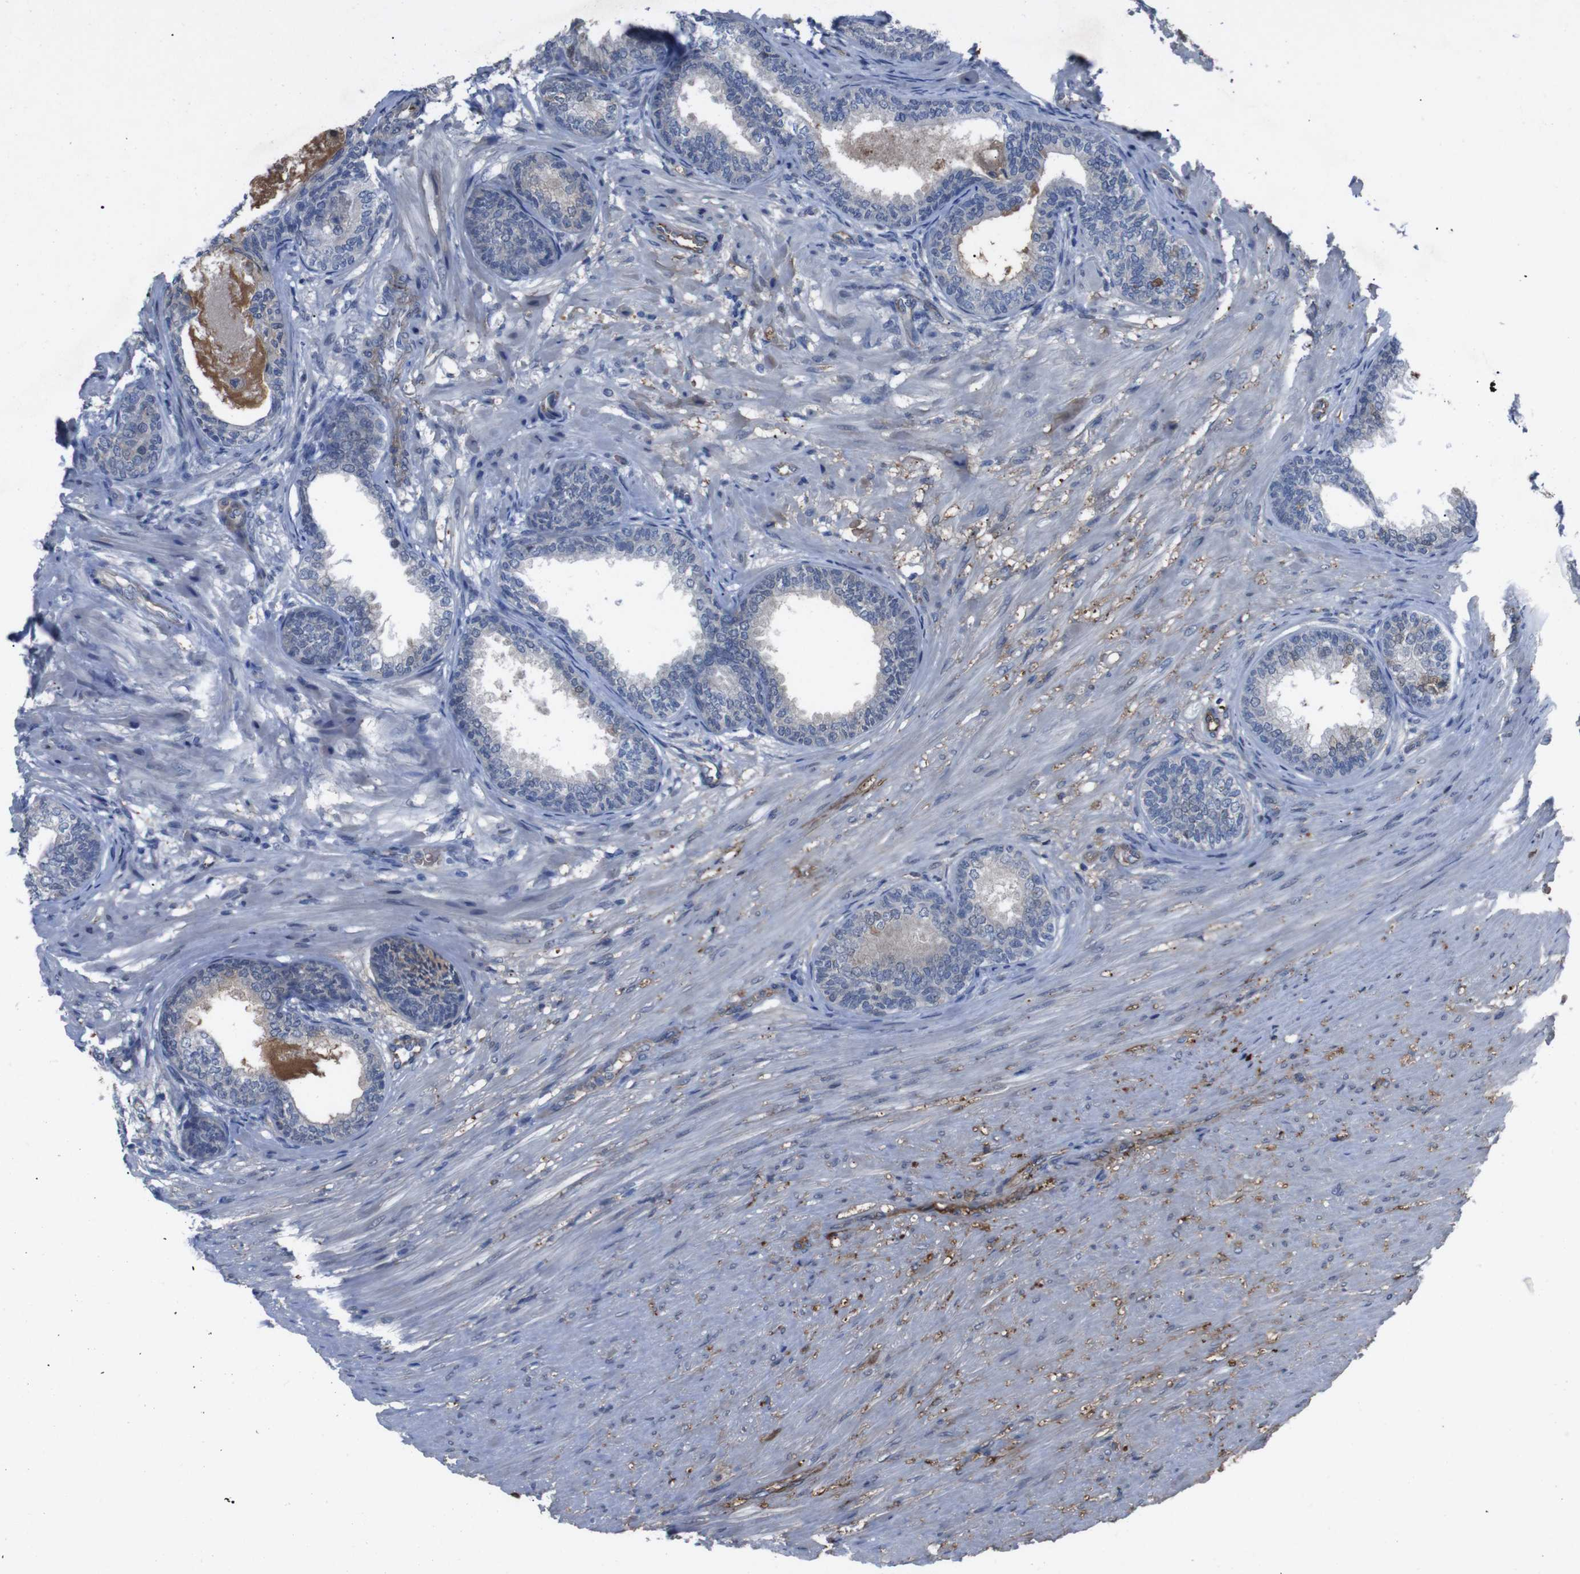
{"staining": {"intensity": "moderate", "quantity": "25%-75%", "location": "cytoplasmic/membranous"}, "tissue": "prostate", "cell_type": "Glandular cells", "image_type": "normal", "snomed": [{"axis": "morphology", "description": "Normal tissue, NOS"}, {"axis": "topography", "description": "Prostate"}], "caption": "IHC histopathology image of unremarkable prostate stained for a protein (brown), which reveals medium levels of moderate cytoplasmic/membranous positivity in approximately 25%-75% of glandular cells.", "gene": "SPTB", "patient": {"sex": "male", "age": 76}}